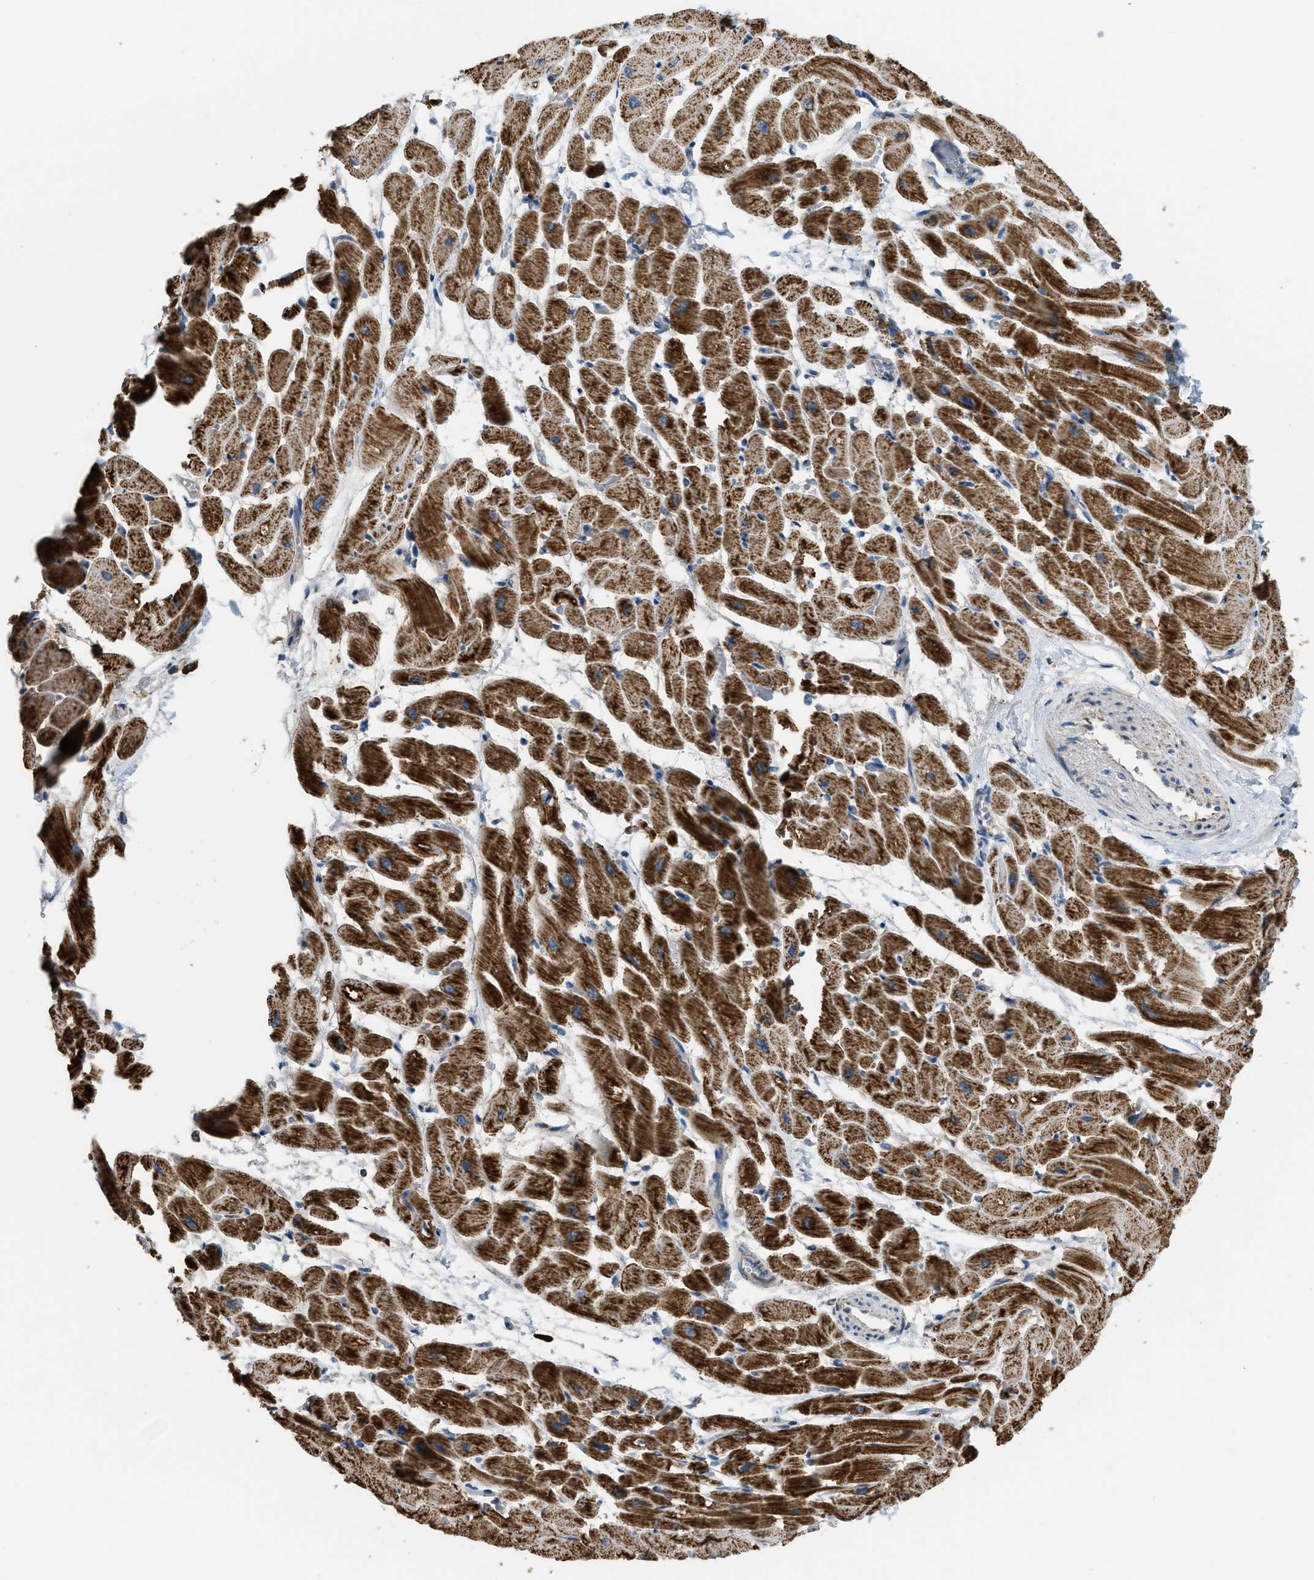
{"staining": {"intensity": "strong", "quantity": ">75%", "location": "cytoplasmic/membranous"}, "tissue": "heart muscle", "cell_type": "Cardiomyocytes", "image_type": "normal", "snomed": [{"axis": "morphology", "description": "Normal tissue, NOS"}, {"axis": "topography", "description": "Heart"}], "caption": "Protein expression analysis of unremarkable human heart muscle reveals strong cytoplasmic/membranous positivity in approximately >75% of cardiomyocytes. (Stains: DAB (3,3'-diaminobenzidine) in brown, nuclei in blue, Microscopy: brightfield microscopy at high magnification).", "gene": "ETFB", "patient": {"sex": "male", "age": 45}}